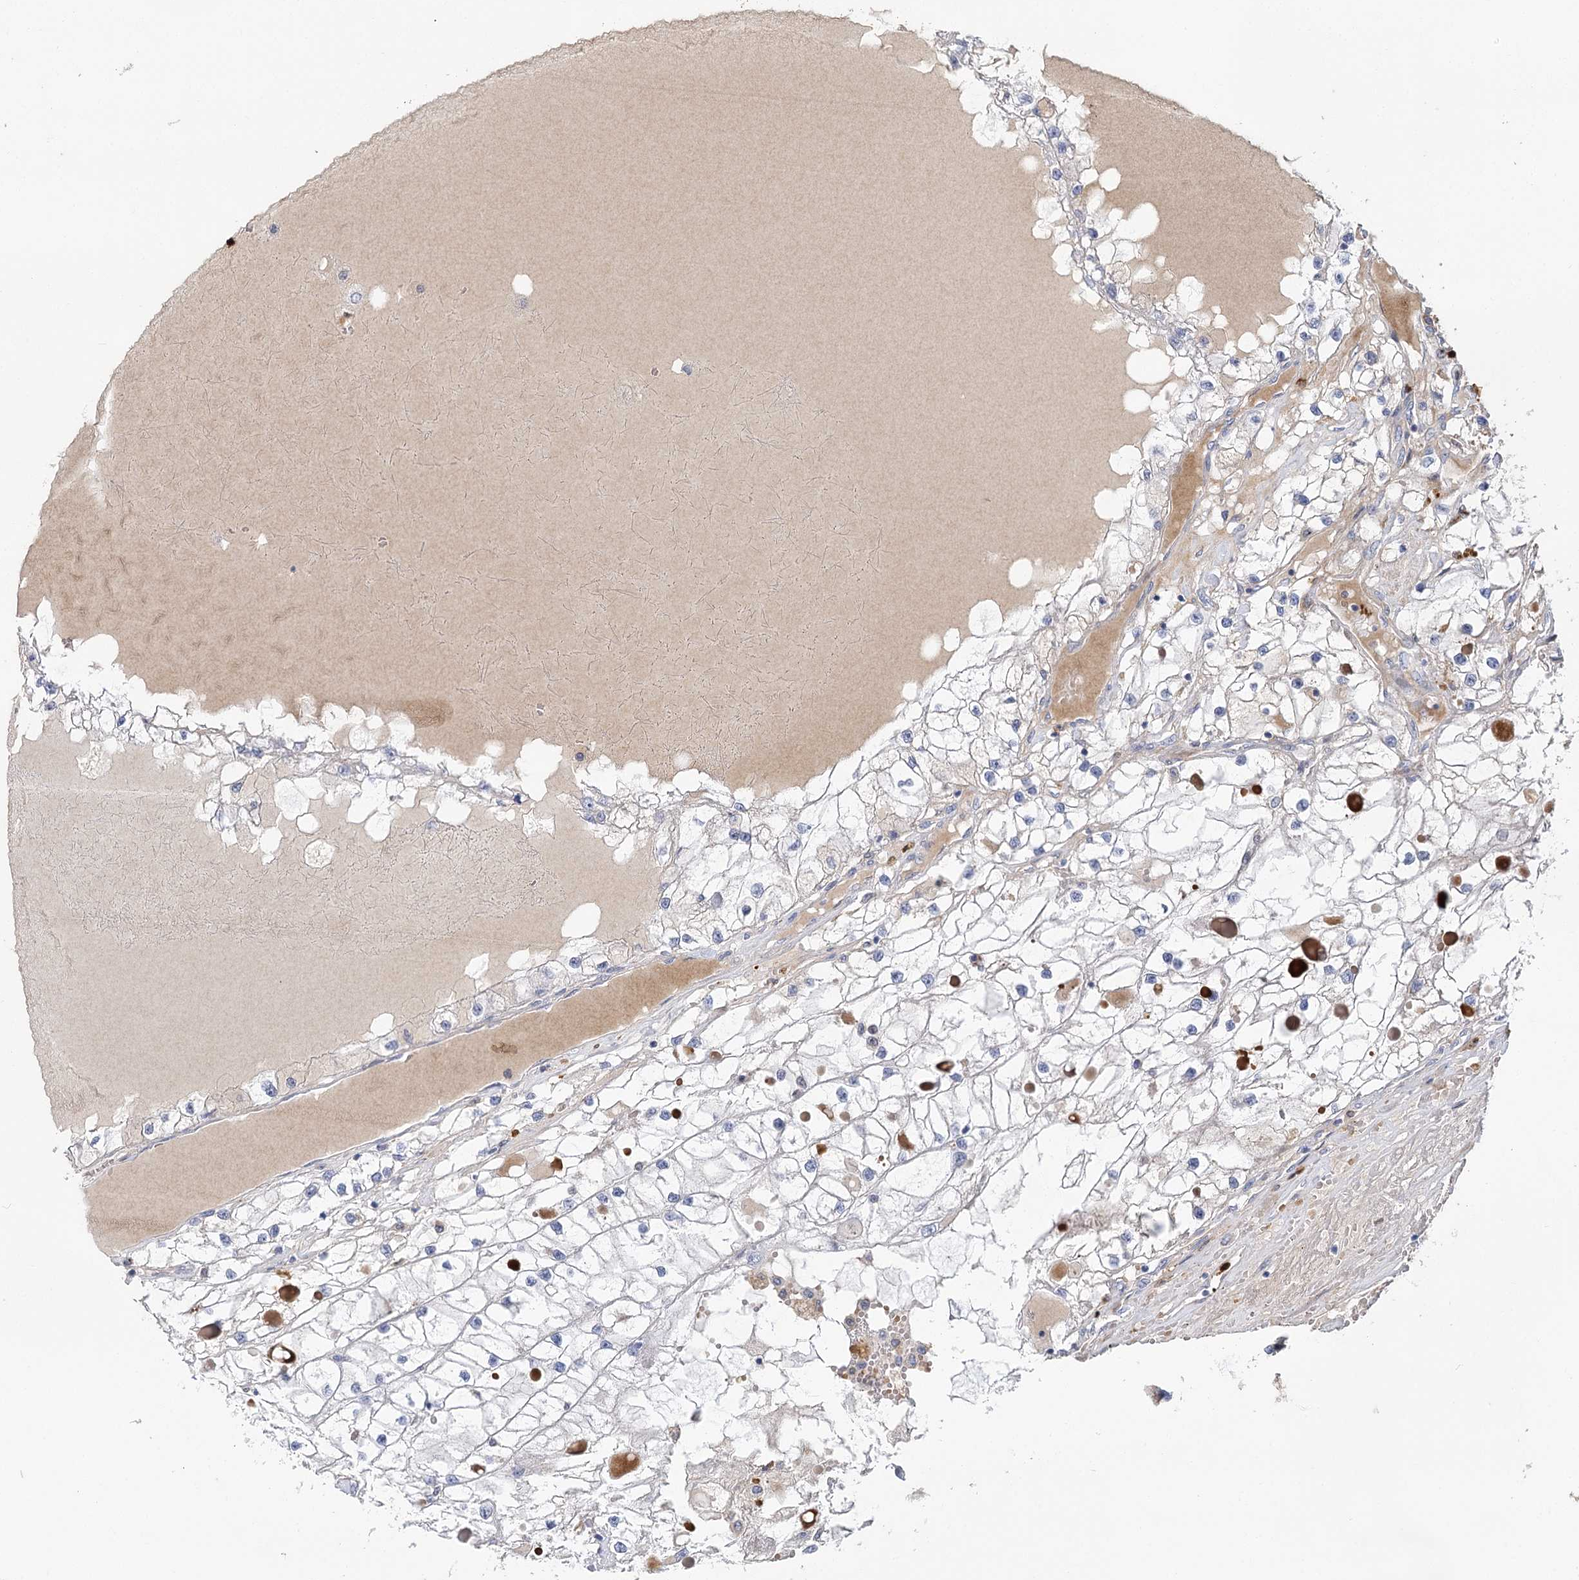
{"staining": {"intensity": "negative", "quantity": "none", "location": "none"}, "tissue": "renal cancer", "cell_type": "Tumor cells", "image_type": "cancer", "snomed": [{"axis": "morphology", "description": "Adenocarcinoma, NOS"}, {"axis": "topography", "description": "Kidney"}], "caption": "This is an immunohistochemistry (IHC) histopathology image of human renal adenocarcinoma. There is no positivity in tumor cells.", "gene": "EPB41L5", "patient": {"sex": "male", "age": 68}}